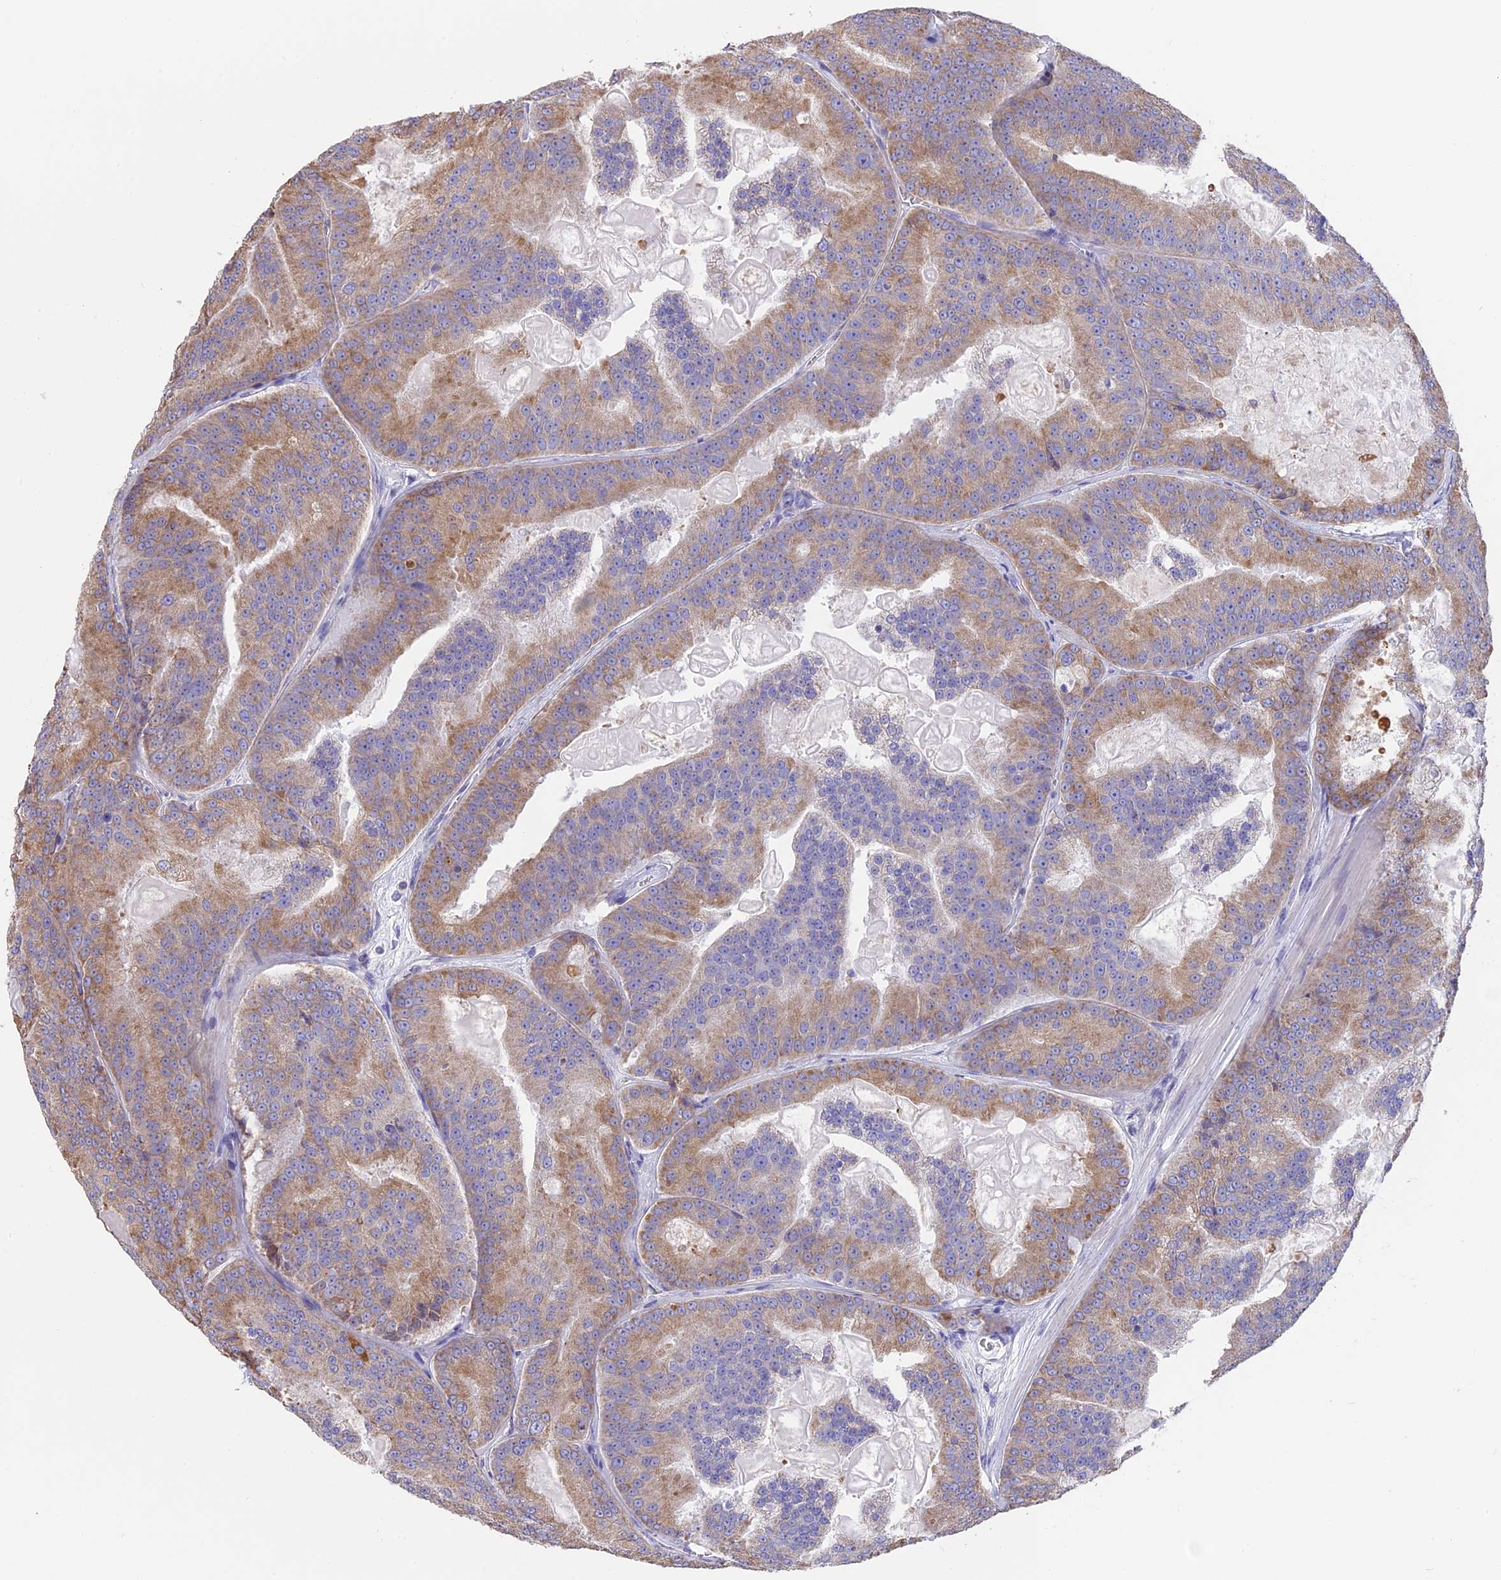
{"staining": {"intensity": "moderate", "quantity": "25%-75%", "location": "cytoplasmic/membranous"}, "tissue": "prostate cancer", "cell_type": "Tumor cells", "image_type": "cancer", "snomed": [{"axis": "morphology", "description": "Adenocarcinoma, High grade"}, {"axis": "topography", "description": "Prostate"}], "caption": "This photomicrograph displays immunohistochemistry (IHC) staining of prostate cancer, with medium moderate cytoplasmic/membranous staining in about 25%-75% of tumor cells.", "gene": "CYP2U1", "patient": {"sex": "male", "age": 61}}